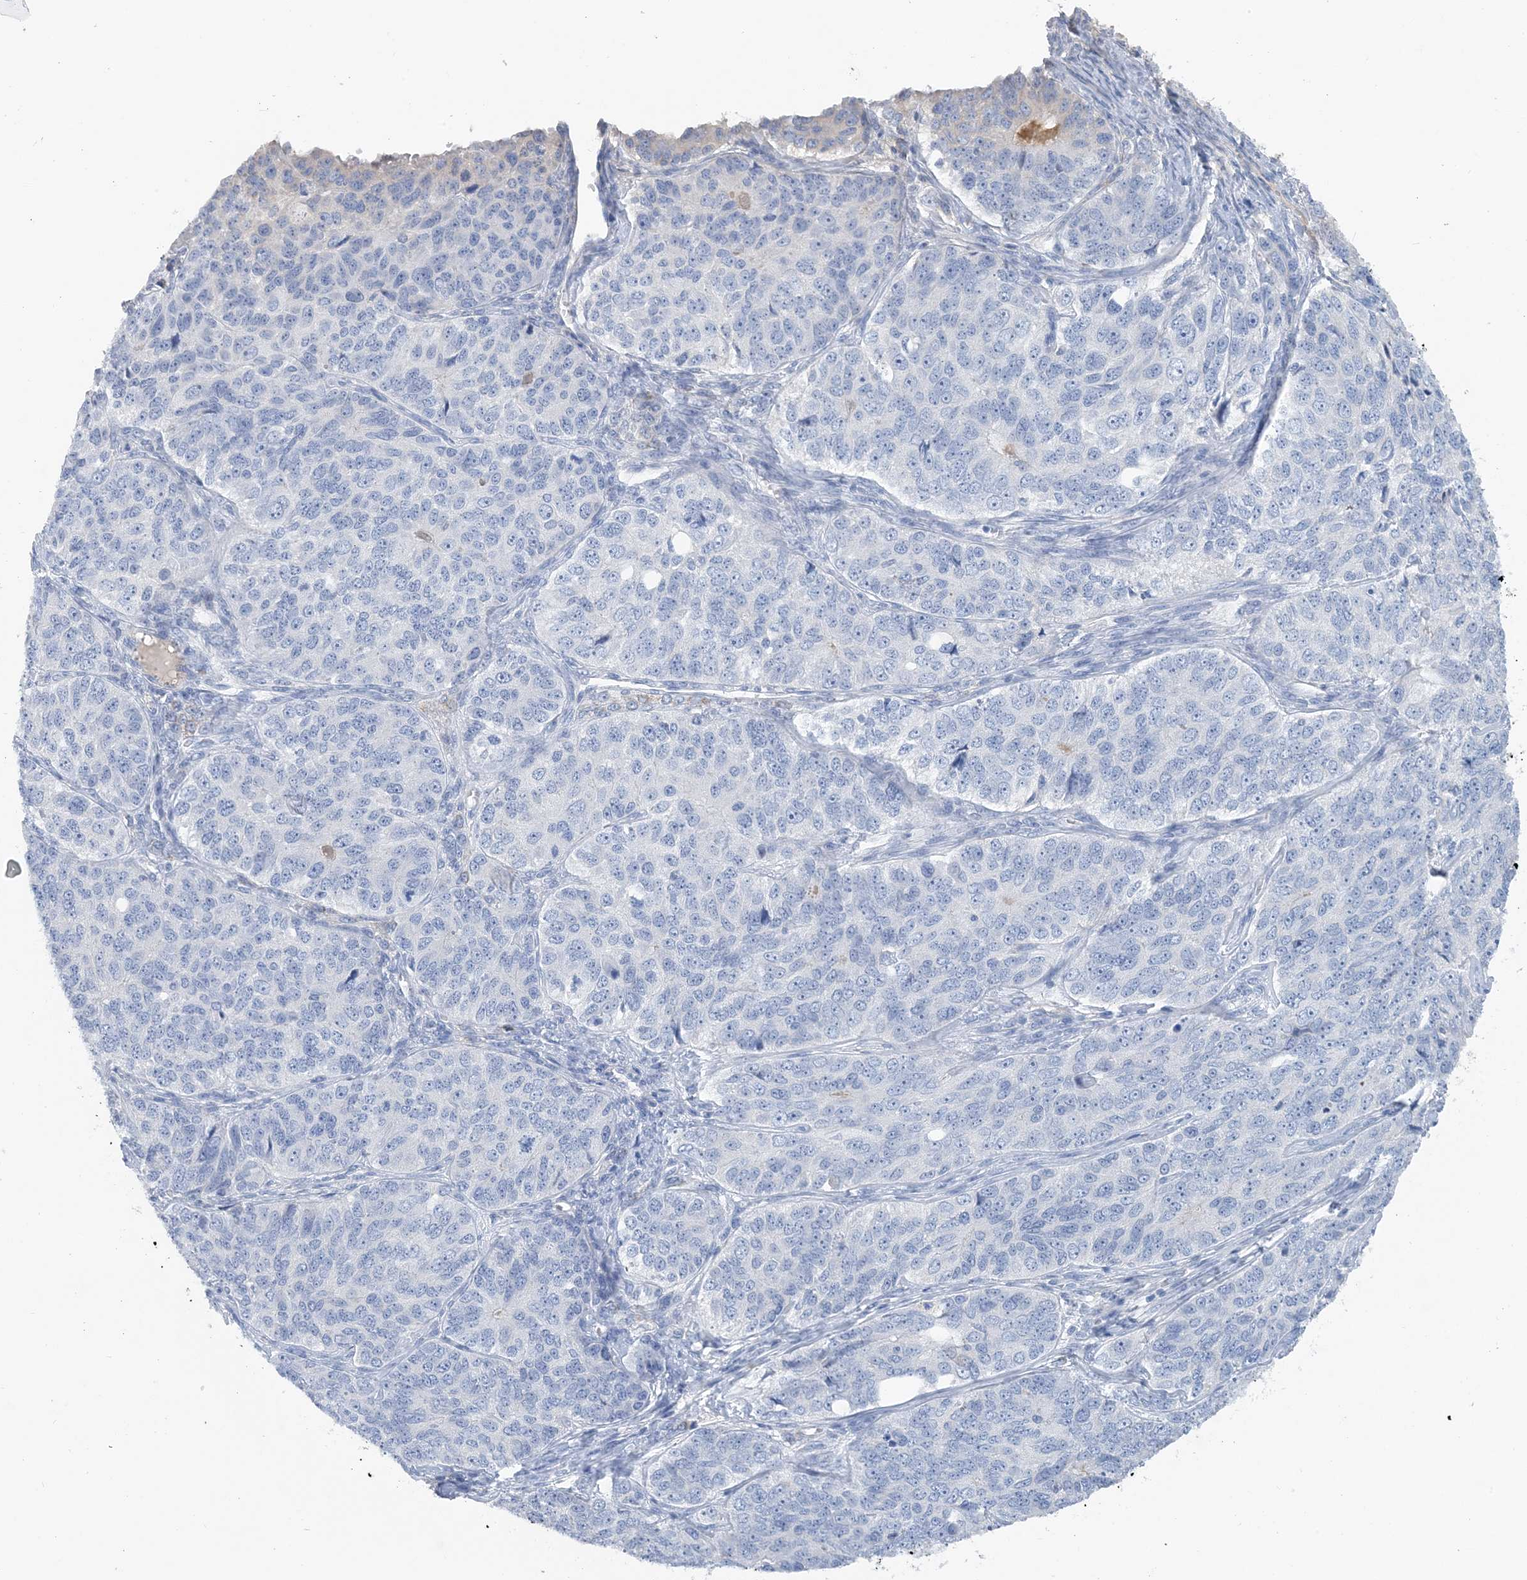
{"staining": {"intensity": "negative", "quantity": "none", "location": "none"}, "tissue": "ovarian cancer", "cell_type": "Tumor cells", "image_type": "cancer", "snomed": [{"axis": "morphology", "description": "Carcinoma, endometroid"}, {"axis": "topography", "description": "Ovary"}], "caption": "High magnification brightfield microscopy of ovarian endometroid carcinoma stained with DAB (3,3'-diaminobenzidine) (brown) and counterstained with hematoxylin (blue): tumor cells show no significant staining. (IHC, brightfield microscopy, high magnification).", "gene": "CTRL", "patient": {"sex": "female", "age": 51}}